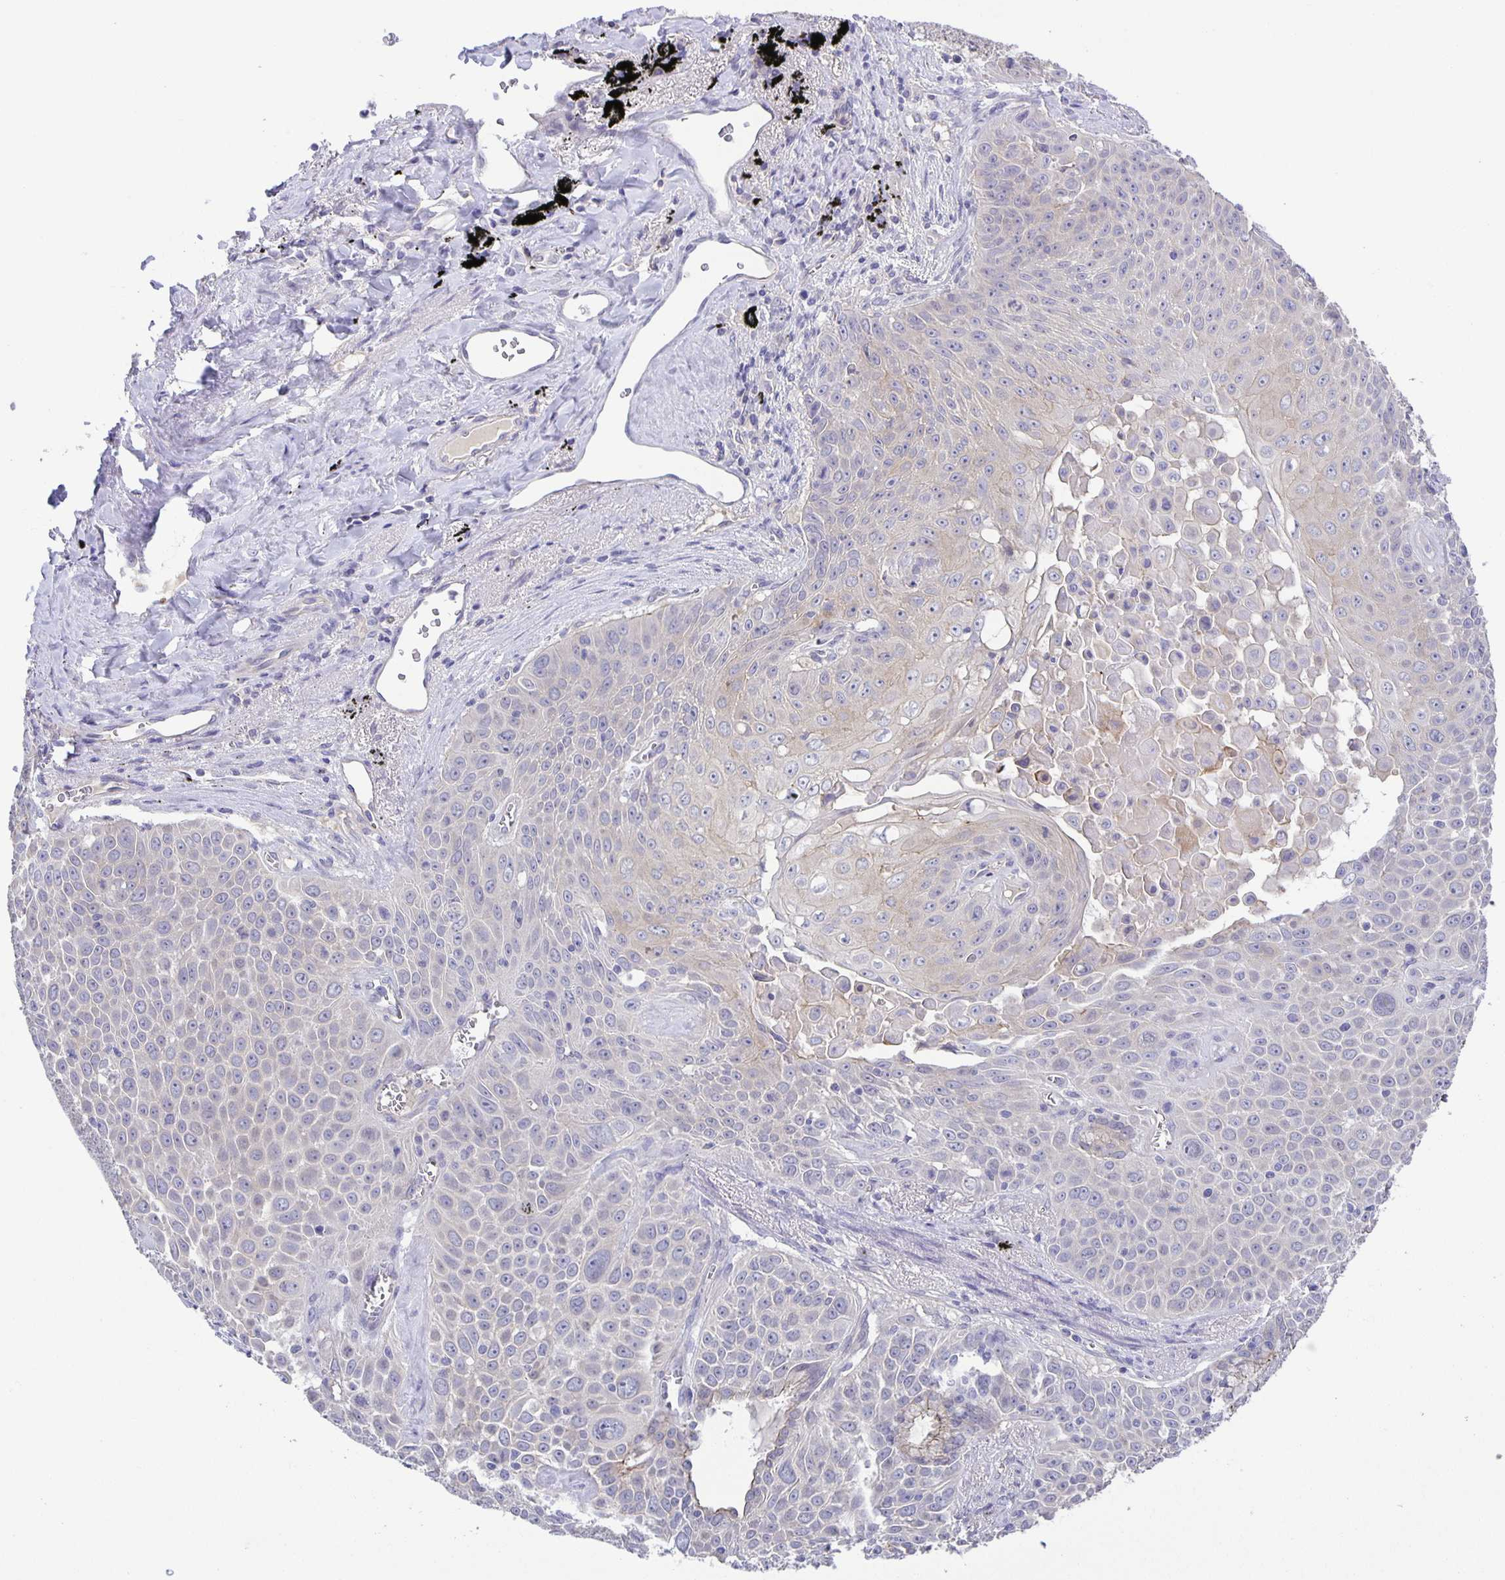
{"staining": {"intensity": "negative", "quantity": "none", "location": "none"}, "tissue": "lung cancer", "cell_type": "Tumor cells", "image_type": "cancer", "snomed": [{"axis": "morphology", "description": "Squamous cell carcinoma, NOS"}, {"axis": "morphology", "description": "Squamous cell carcinoma, metastatic, NOS"}, {"axis": "topography", "description": "Lymph node"}, {"axis": "topography", "description": "Lung"}], "caption": "Tumor cells show no significant protein staining in metastatic squamous cell carcinoma (lung).", "gene": "PTPN3", "patient": {"sex": "female", "age": 62}}